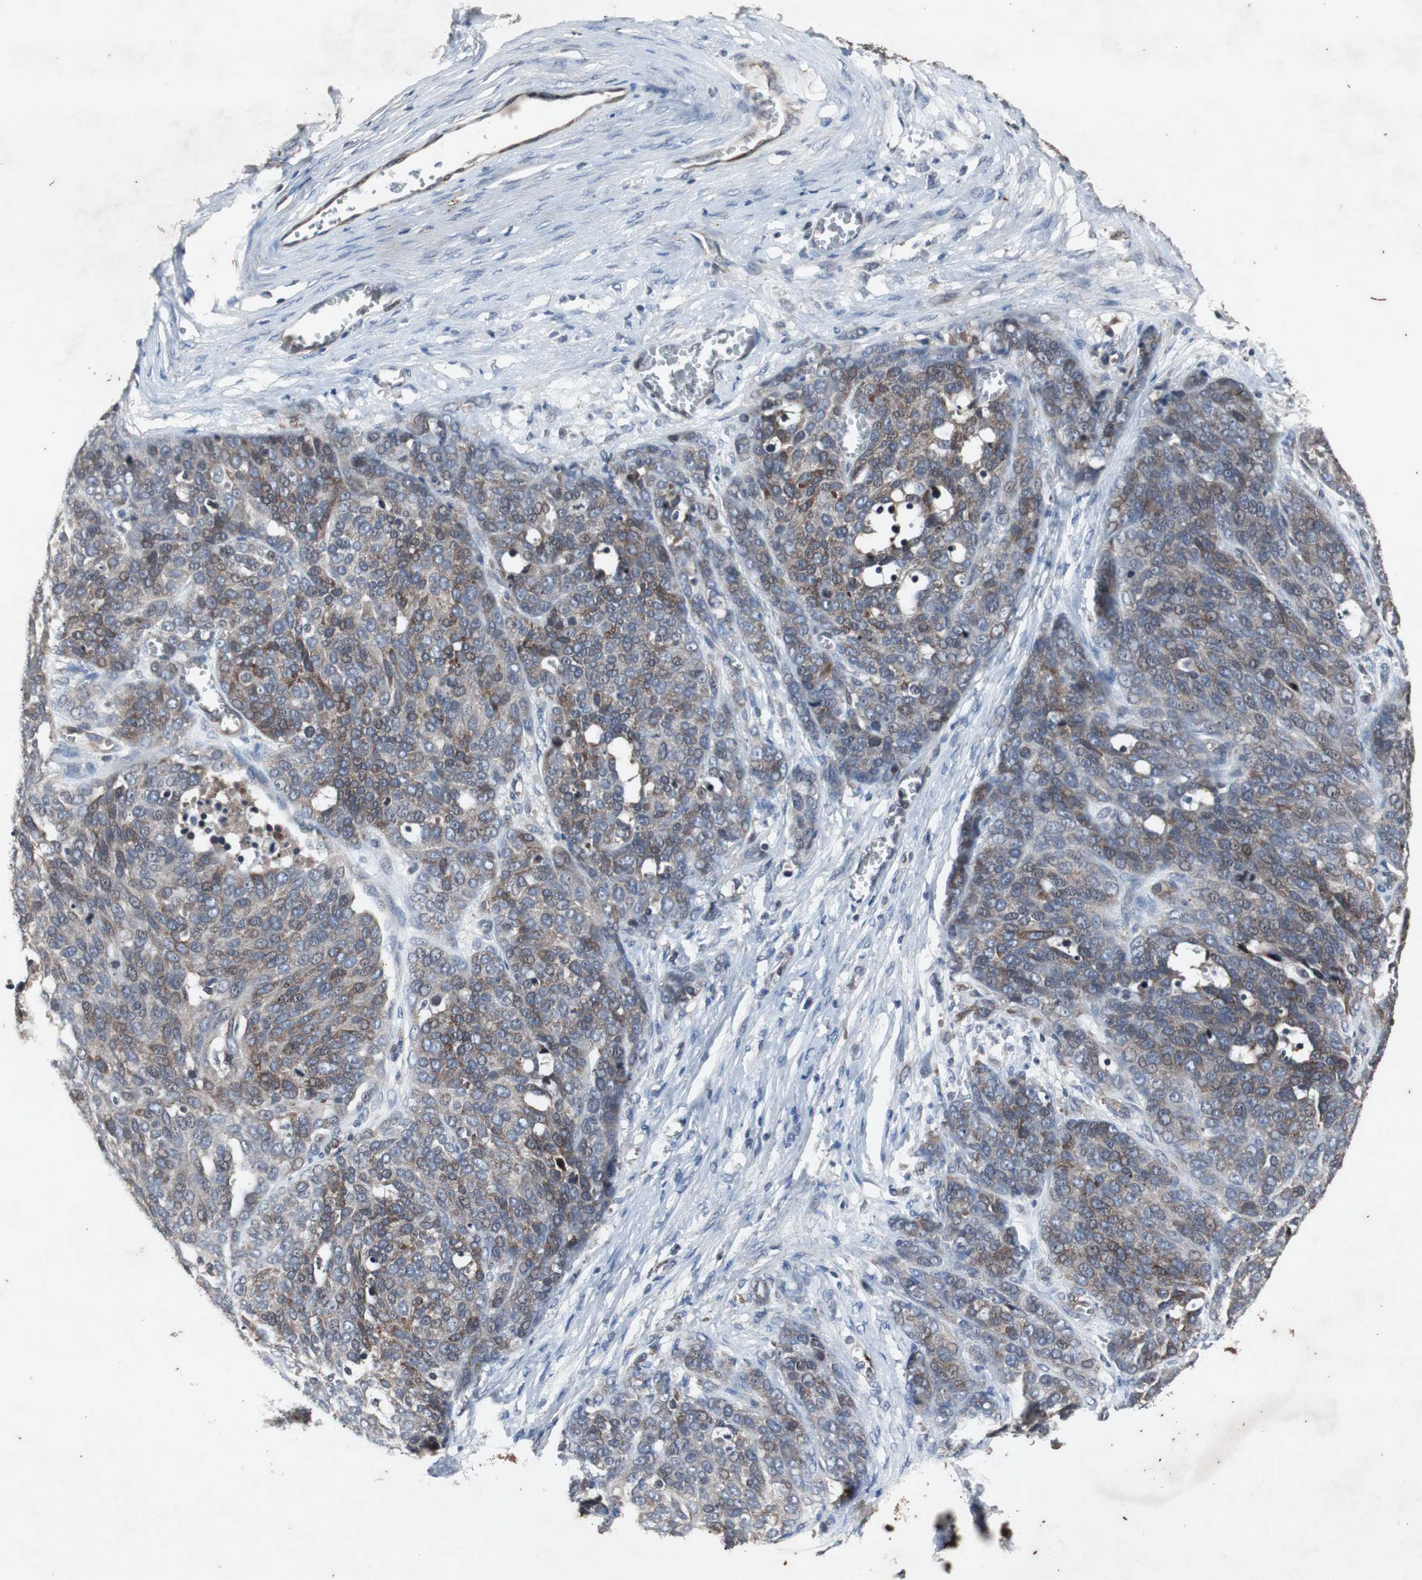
{"staining": {"intensity": "weak", "quantity": "25%-75%", "location": "cytoplasmic/membranous"}, "tissue": "ovarian cancer", "cell_type": "Tumor cells", "image_type": "cancer", "snomed": [{"axis": "morphology", "description": "Cystadenocarcinoma, serous, NOS"}, {"axis": "topography", "description": "Ovary"}], "caption": "Ovarian cancer was stained to show a protein in brown. There is low levels of weak cytoplasmic/membranous staining in about 25%-75% of tumor cells.", "gene": "CRADD", "patient": {"sex": "female", "age": 44}}